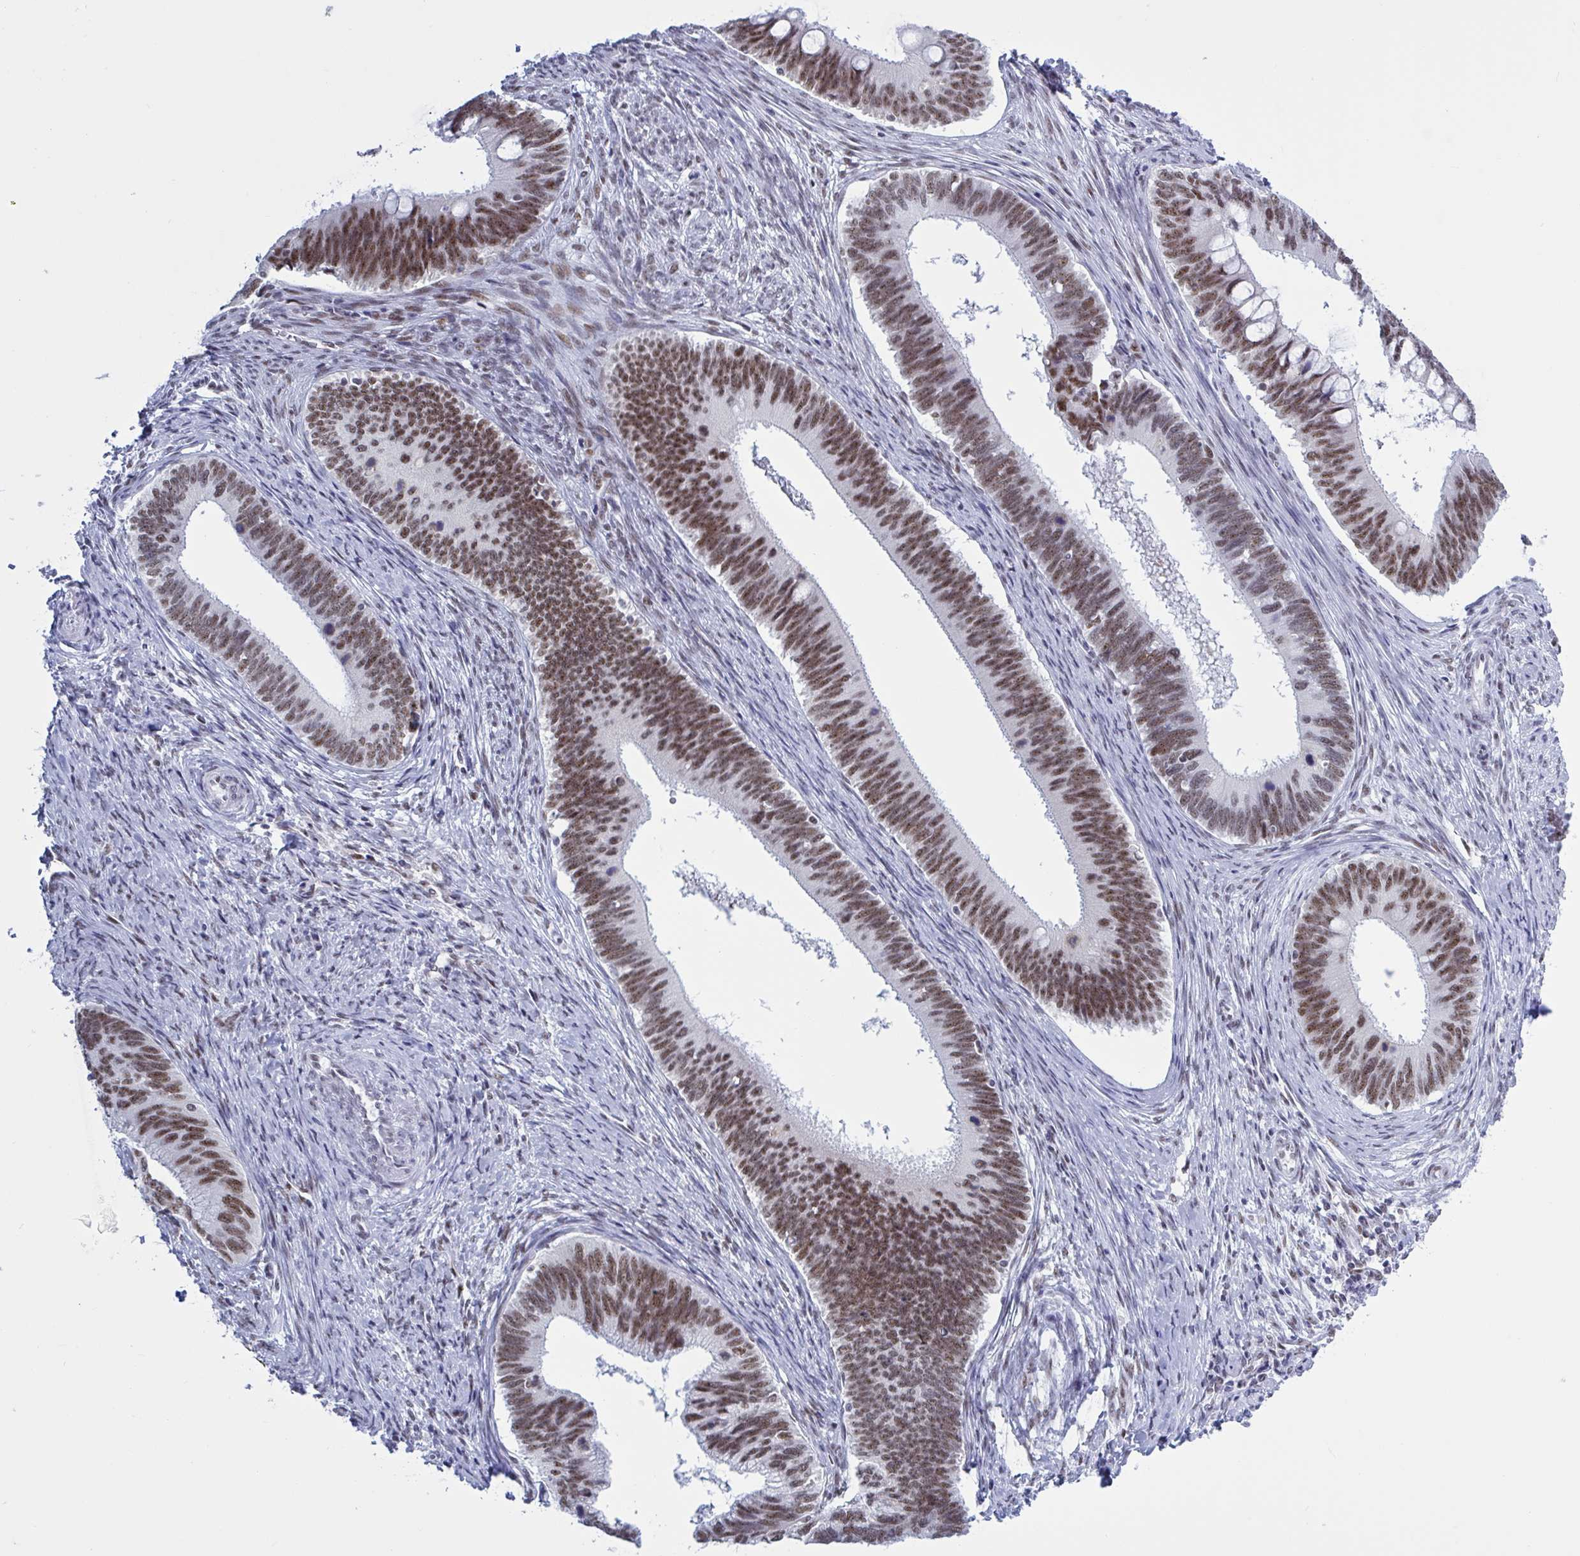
{"staining": {"intensity": "moderate", "quantity": ">75%", "location": "nuclear"}, "tissue": "cervical cancer", "cell_type": "Tumor cells", "image_type": "cancer", "snomed": [{"axis": "morphology", "description": "Adenocarcinoma, NOS"}, {"axis": "topography", "description": "Cervix"}], "caption": "Cervical cancer (adenocarcinoma) tissue displays moderate nuclear positivity in approximately >75% of tumor cells, visualized by immunohistochemistry.", "gene": "PPP1R10", "patient": {"sex": "female", "age": 42}}